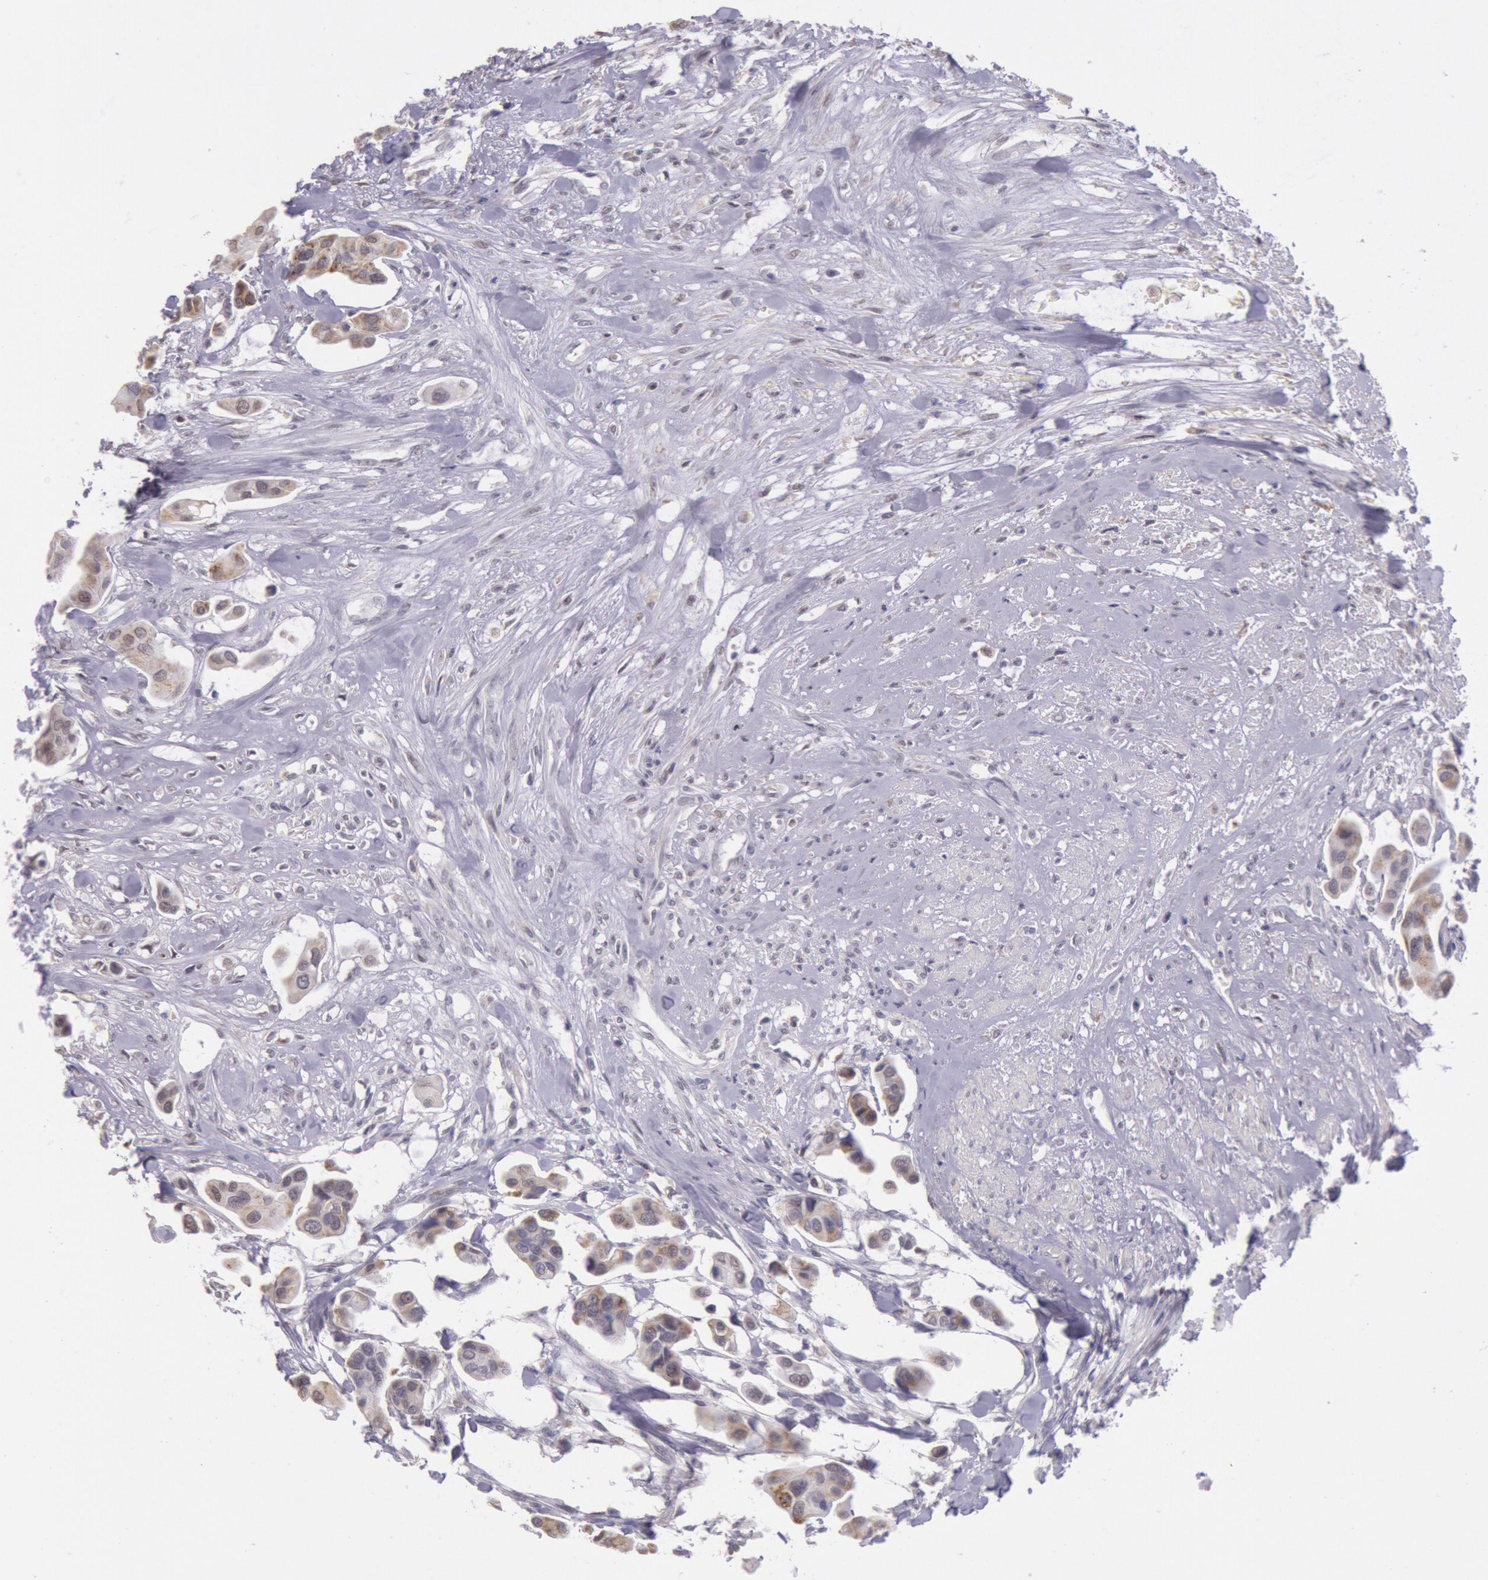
{"staining": {"intensity": "moderate", "quantity": ">75%", "location": "cytoplasmic/membranous"}, "tissue": "urothelial cancer", "cell_type": "Tumor cells", "image_type": "cancer", "snomed": [{"axis": "morphology", "description": "Adenocarcinoma, NOS"}, {"axis": "topography", "description": "Urinary bladder"}], "caption": "Immunohistochemical staining of urothelial cancer displays medium levels of moderate cytoplasmic/membranous positivity in about >75% of tumor cells.", "gene": "FRMD6", "patient": {"sex": "male", "age": 61}}